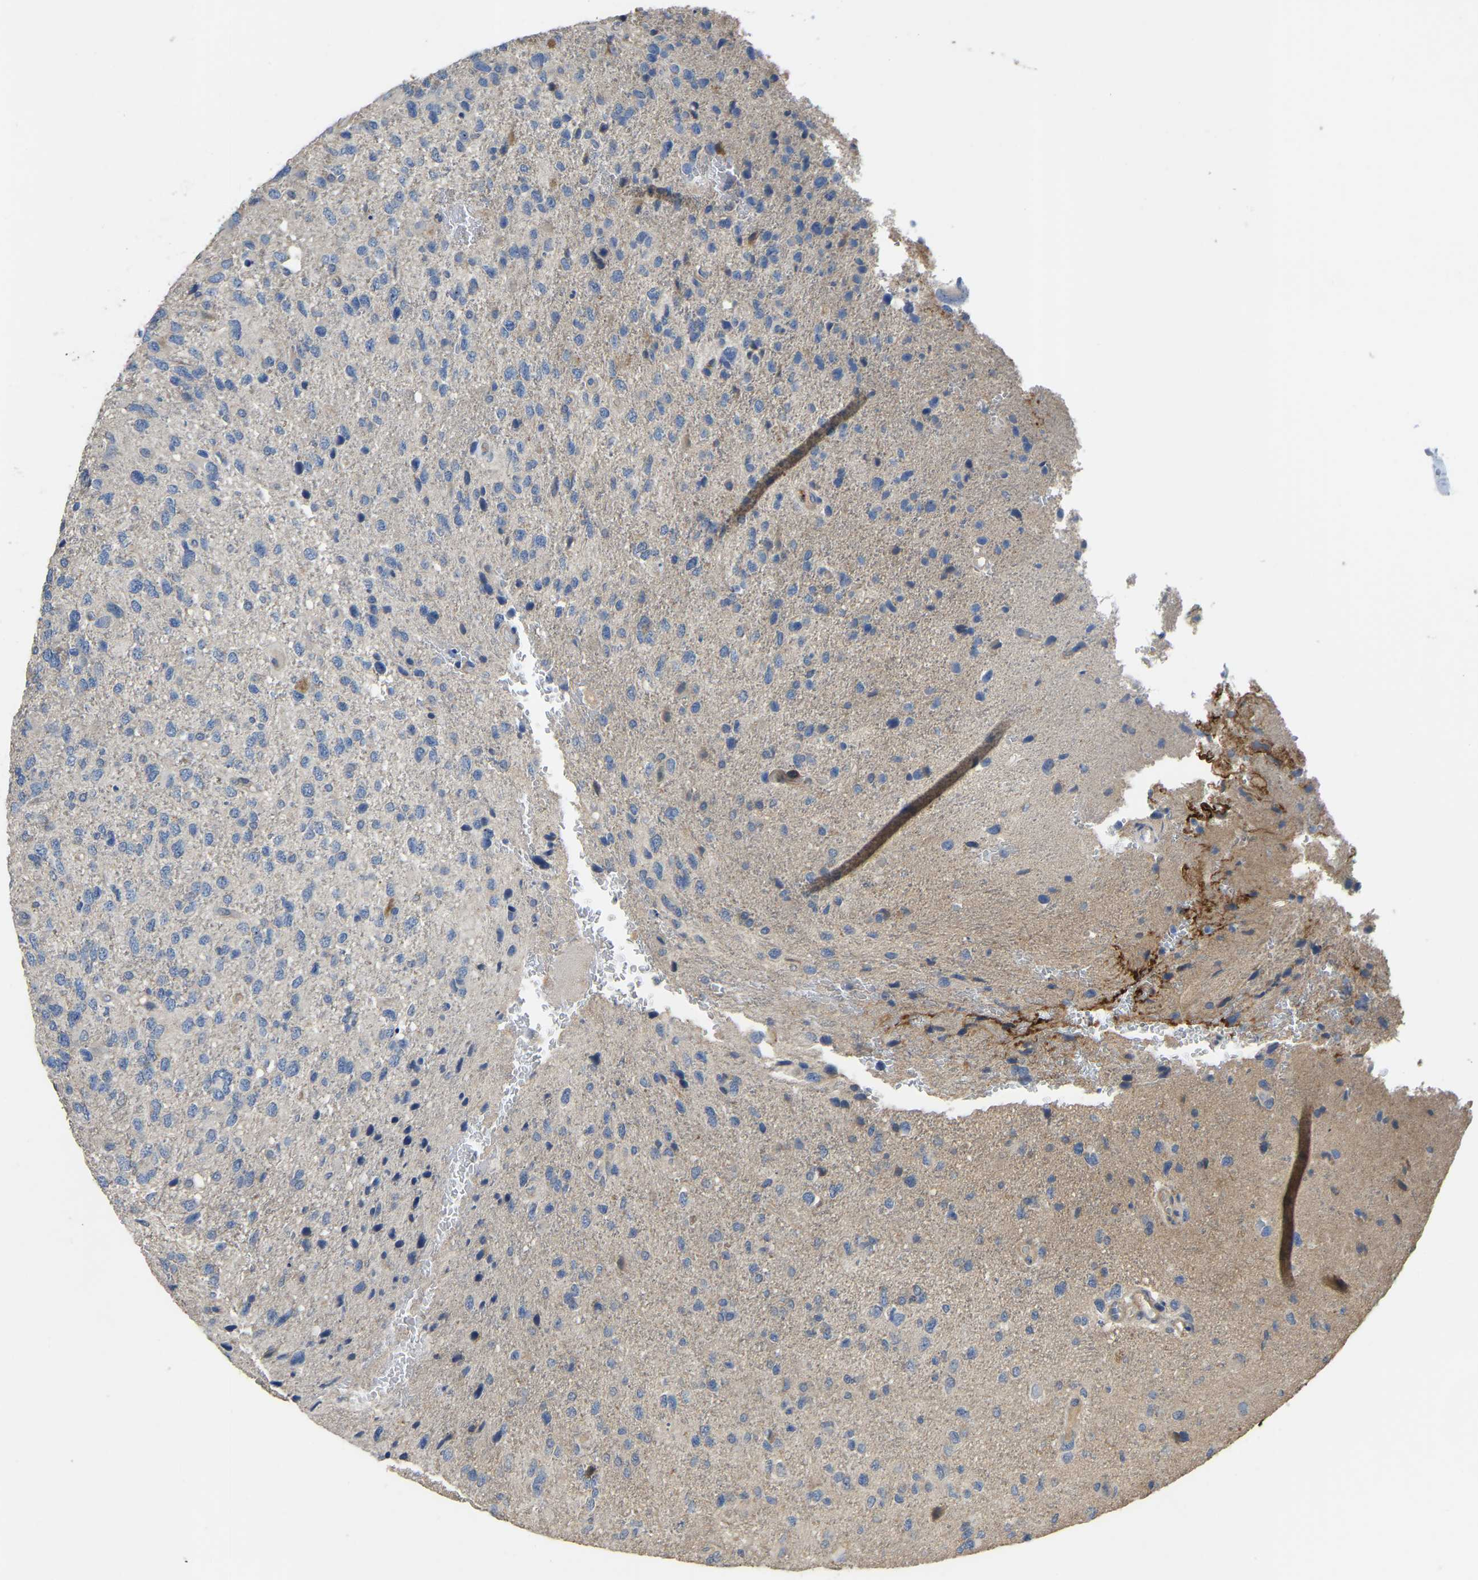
{"staining": {"intensity": "negative", "quantity": "none", "location": "none"}, "tissue": "glioma", "cell_type": "Tumor cells", "image_type": "cancer", "snomed": [{"axis": "morphology", "description": "Glioma, malignant, High grade"}, {"axis": "topography", "description": "Brain"}], "caption": "Immunohistochemical staining of human malignant glioma (high-grade) exhibits no significant expression in tumor cells.", "gene": "HIGD2B", "patient": {"sex": "female", "age": 58}}